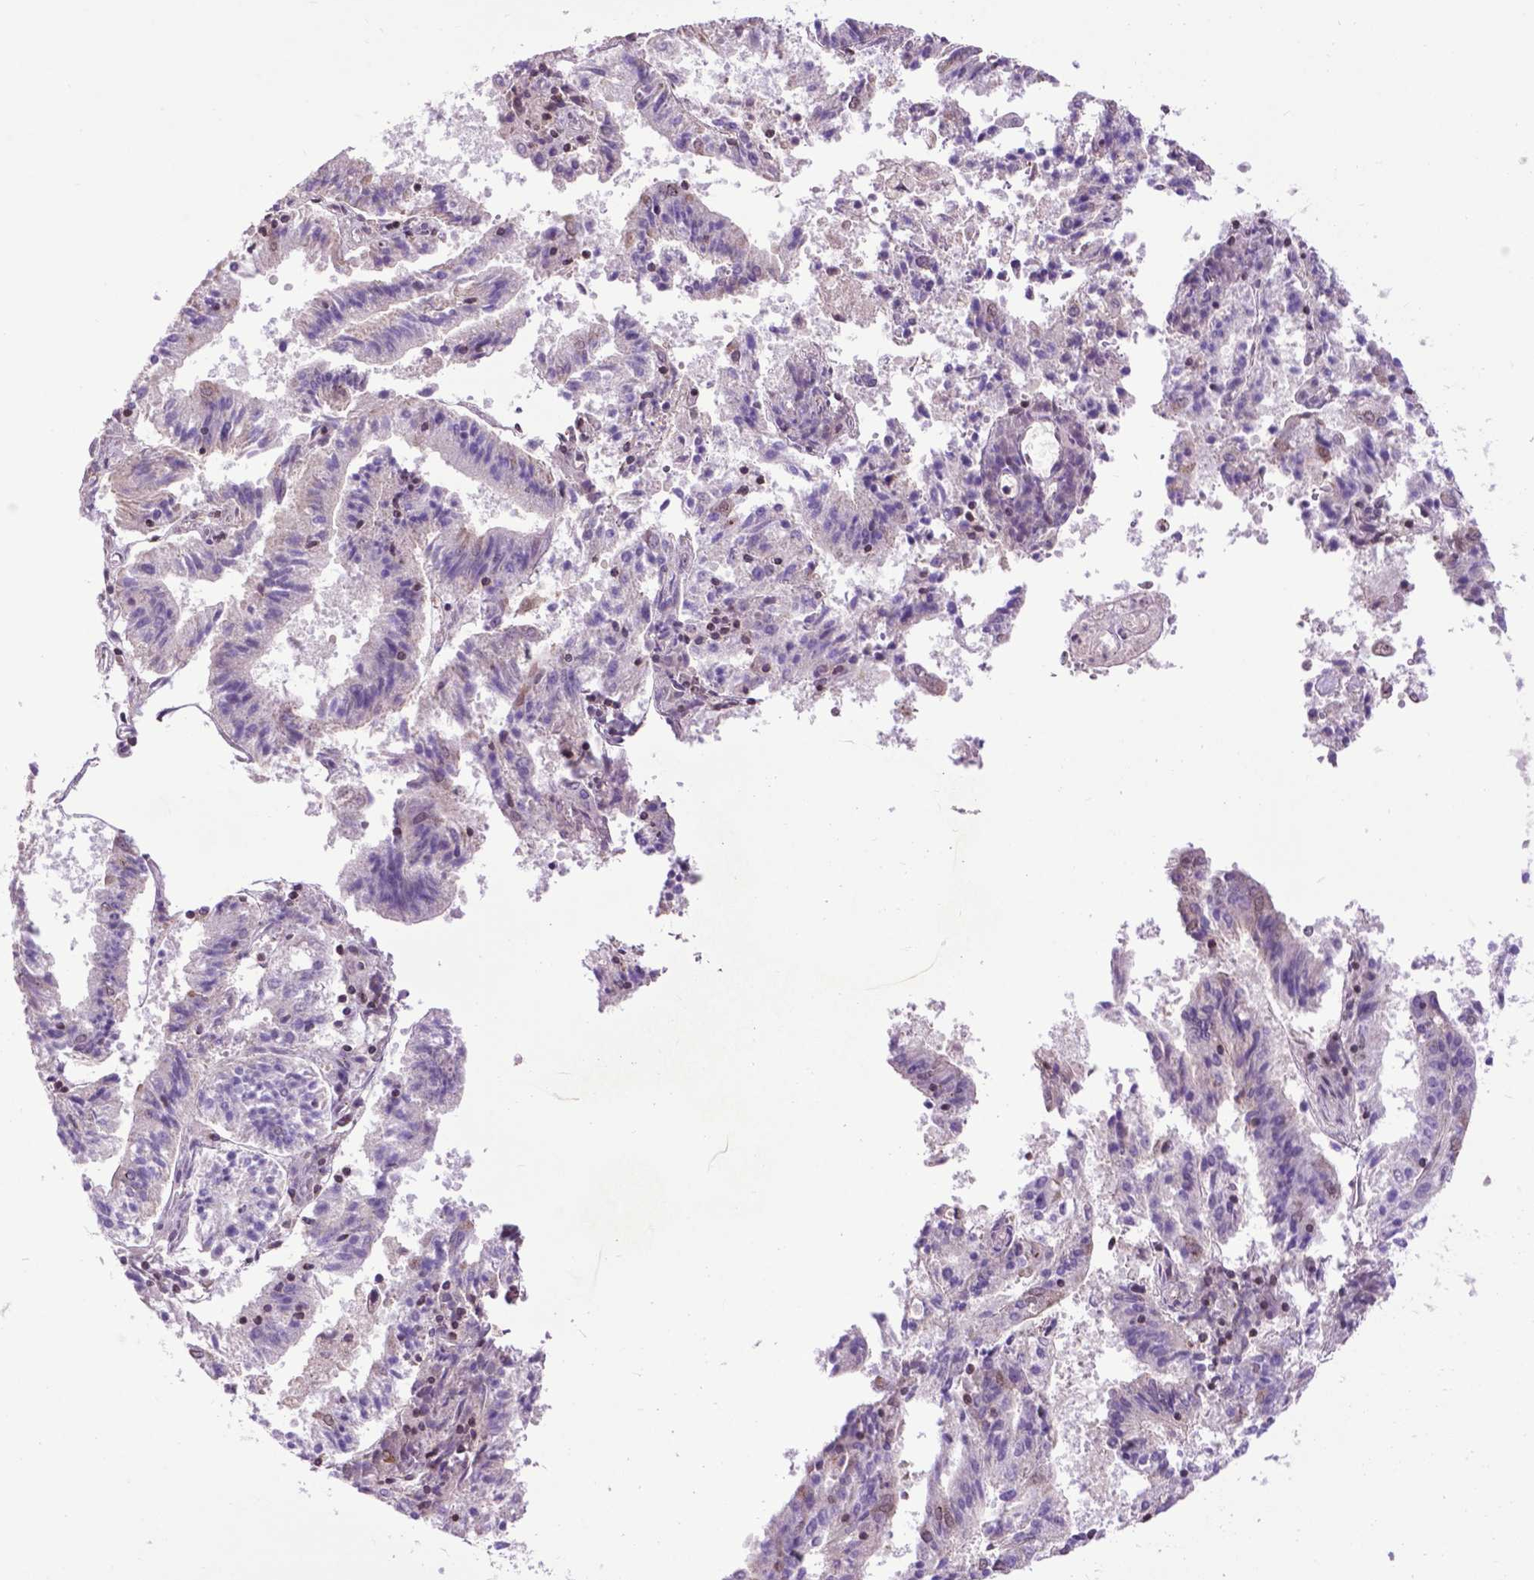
{"staining": {"intensity": "negative", "quantity": "none", "location": "none"}, "tissue": "endometrial cancer", "cell_type": "Tumor cells", "image_type": "cancer", "snomed": [{"axis": "morphology", "description": "Adenocarcinoma, NOS"}, {"axis": "topography", "description": "Endometrium"}], "caption": "This is an immunohistochemistry (IHC) image of adenocarcinoma (endometrial). There is no expression in tumor cells.", "gene": "EAF1", "patient": {"sex": "female", "age": 82}}